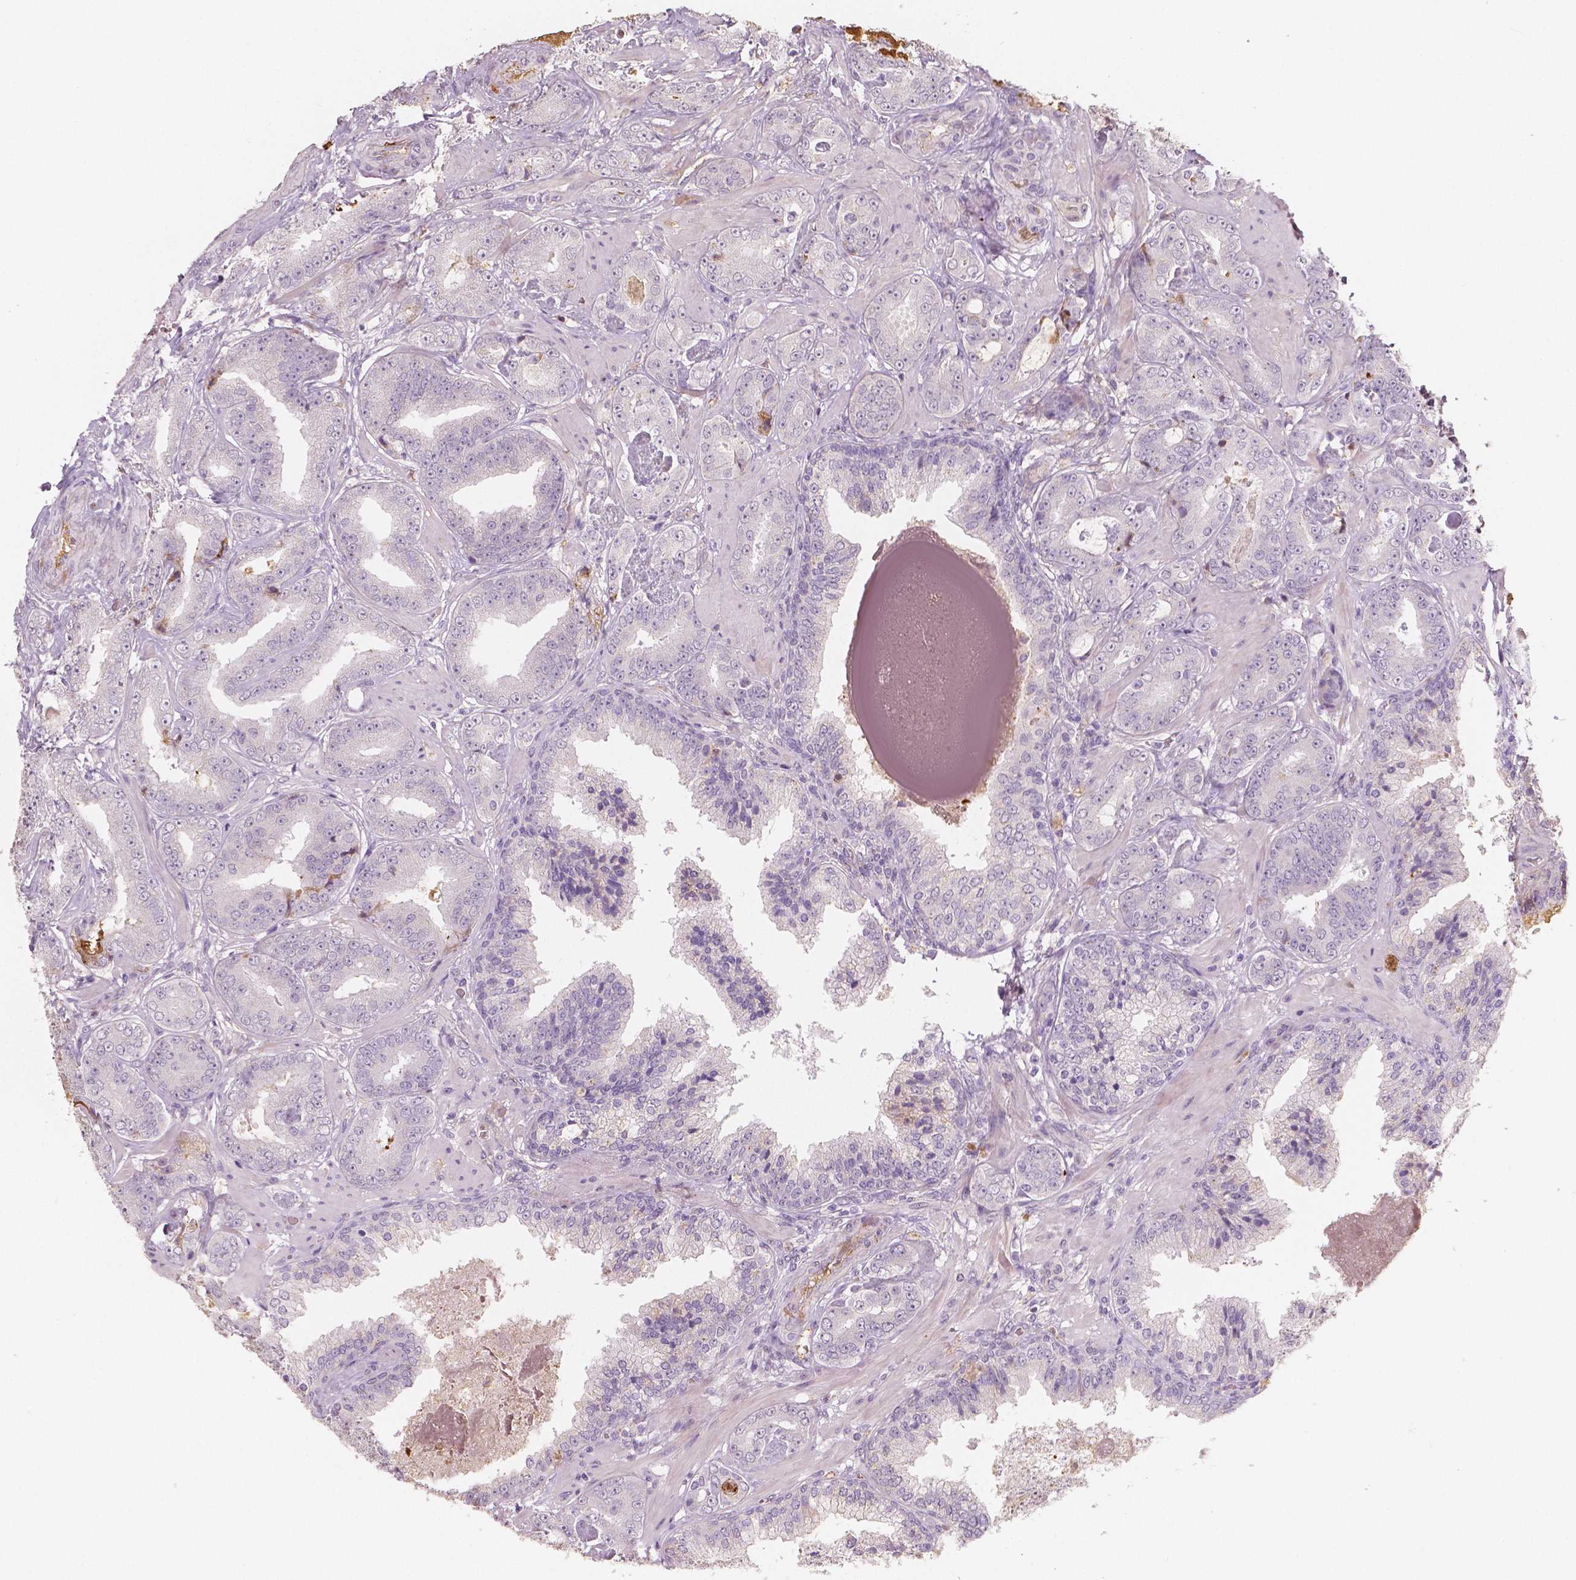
{"staining": {"intensity": "negative", "quantity": "none", "location": "none"}, "tissue": "prostate cancer", "cell_type": "Tumor cells", "image_type": "cancer", "snomed": [{"axis": "morphology", "description": "Adenocarcinoma, Low grade"}, {"axis": "topography", "description": "Prostate"}], "caption": "Immunohistochemical staining of human prostate cancer (low-grade adenocarcinoma) demonstrates no significant staining in tumor cells.", "gene": "APOA4", "patient": {"sex": "male", "age": 60}}